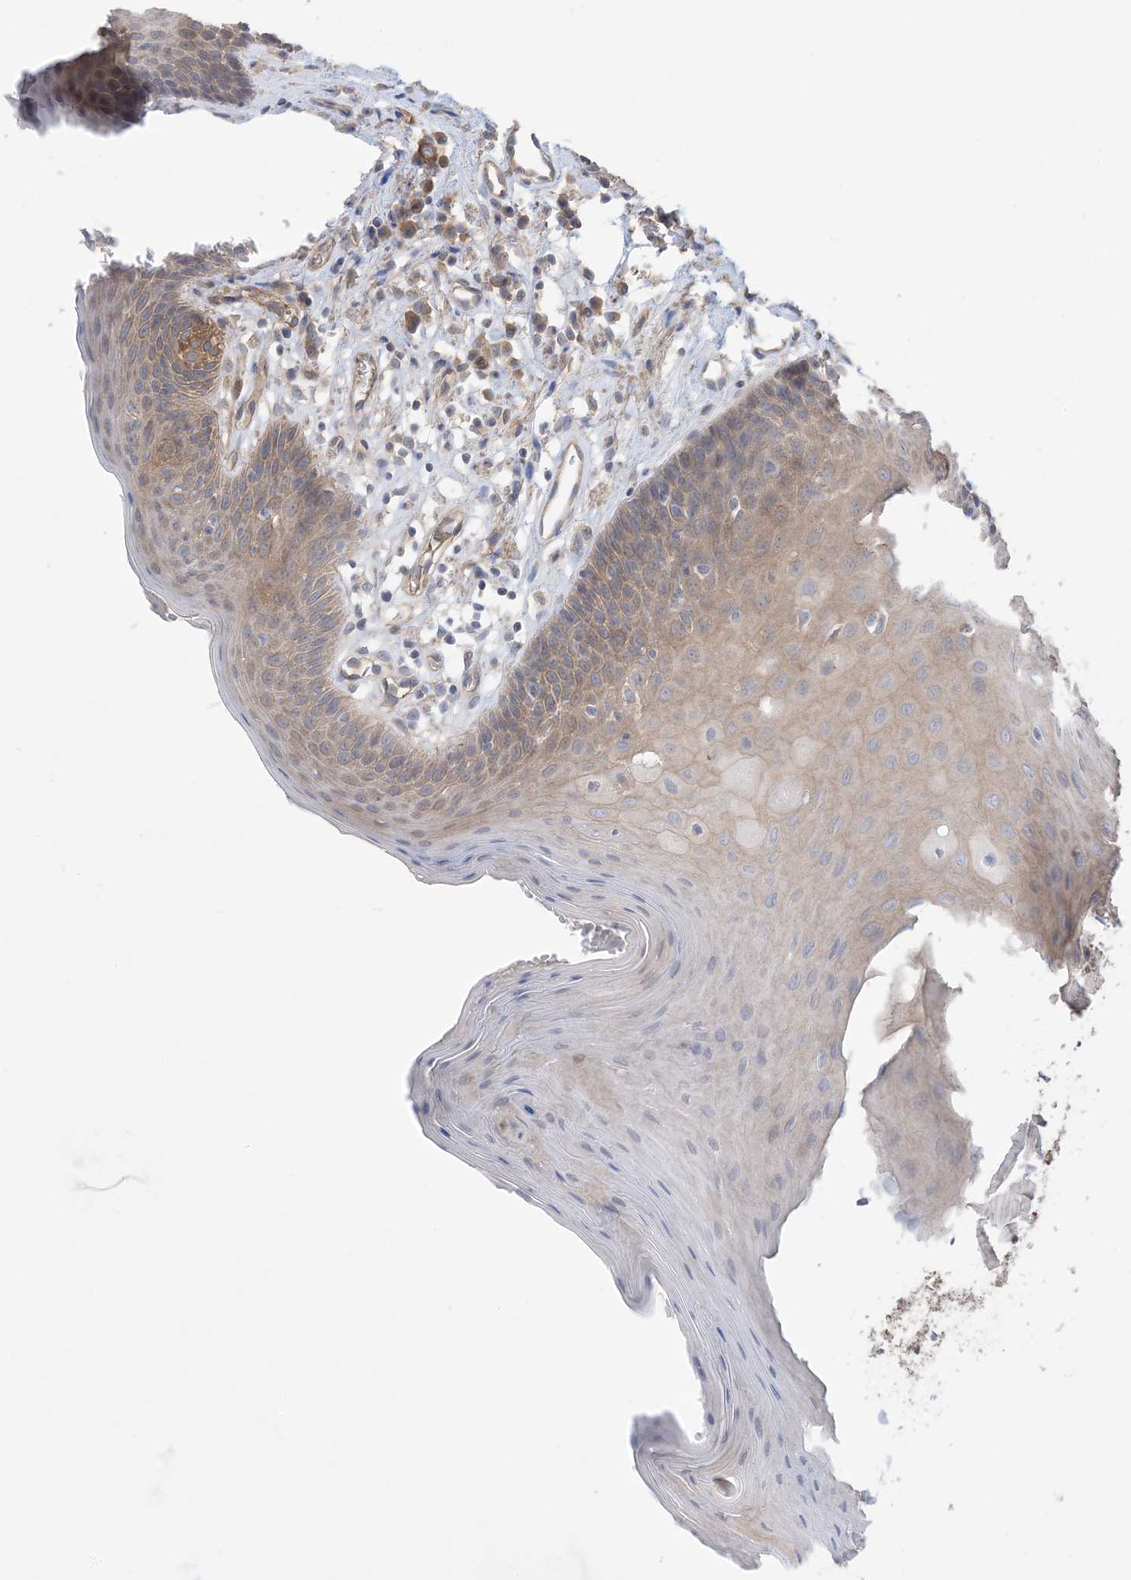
{"staining": {"intensity": "moderate", "quantity": "25%-75%", "location": "cytoplasmic/membranous"}, "tissue": "oral mucosa", "cell_type": "Squamous epithelial cells", "image_type": "normal", "snomed": [{"axis": "morphology", "description": "Normal tissue, NOS"}, {"axis": "morphology", "description": "Squamous cell carcinoma, NOS"}, {"axis": "topography", "description": "Skeletal muscle"}, {"axis": "topography", "description": "Oral tissue"}, {"axis": "topography", "description": "Salivary gland"}, {"axis": "topography", "description": "Head-Neck"}], "caption": "Immunohistochemistry of benign human oral mucosa demonstrates medium levels of moderate cytoplasmic/membranous positivity in approximately 25%-75% of squamous epithelial cells.", "gene": "CCNY", "patient": {"sex": "male", "age": 54}}